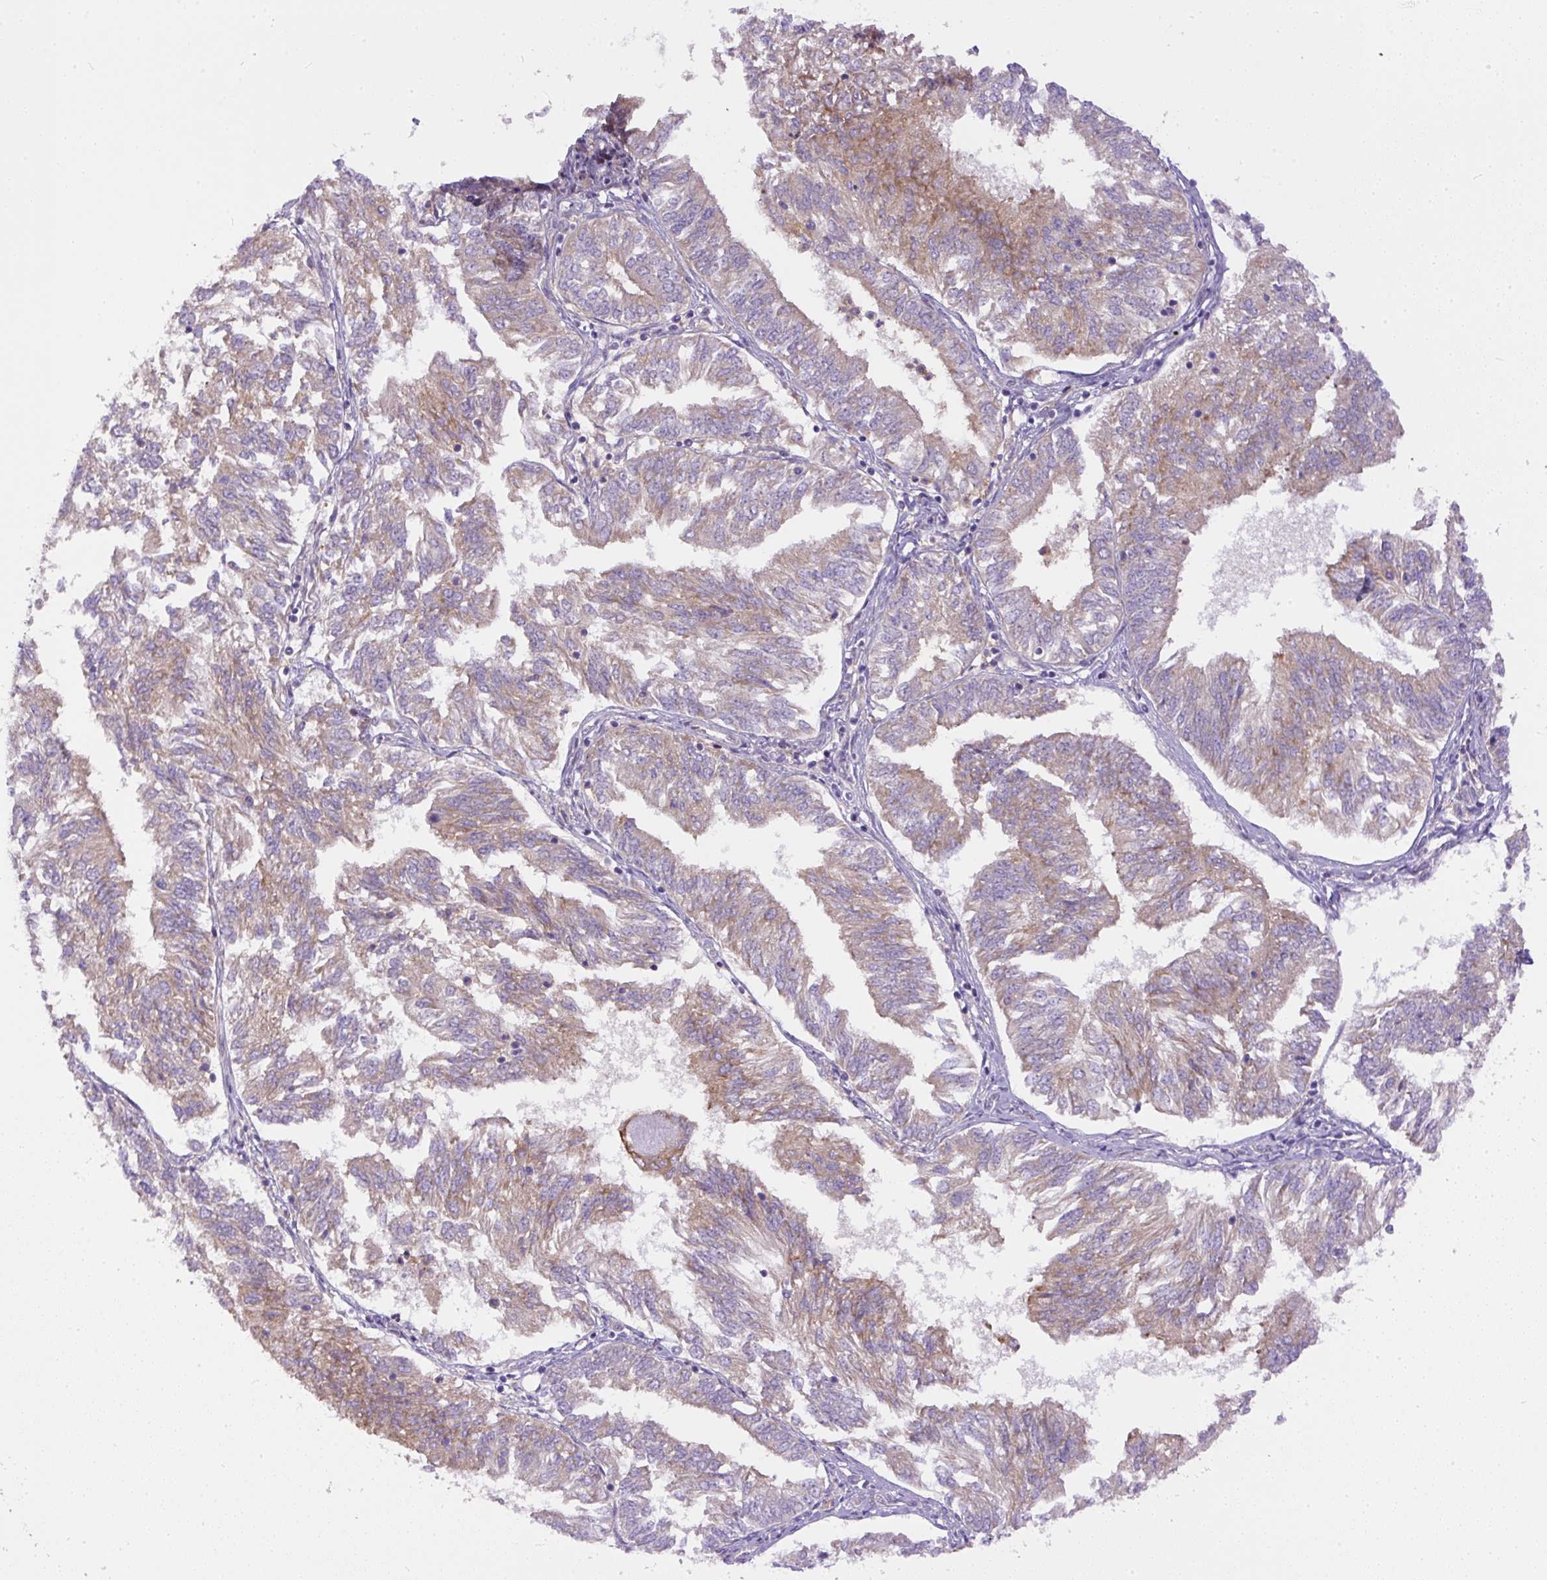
{"staining": {"intensity": "weak", "quantity": ">75%", "location": "cytoplasmic/membranous"}, "tissue": "endometrial cancer", "cell_type": "Tumor cells", "image_type": "cancer", "snomed": [{"axis": "morphology", "description": "Adenocarcinoma, NOS"}, {"axis": "topography", "description": "Endometrium"}], "caption": "Immunohistochemistry (IHC) photomicrograph of neoplastic tissue: human endometrial adenocarcinoma stained using immunohistochemistry displays low levels of weak protein expression localized specifically in the cytoplasmic/membranous of tumor cells, appearing as a cytoplasmic/membranous brown color.", "gene": "DAPK1", "patient": {"sex": "female", "age": 58}}